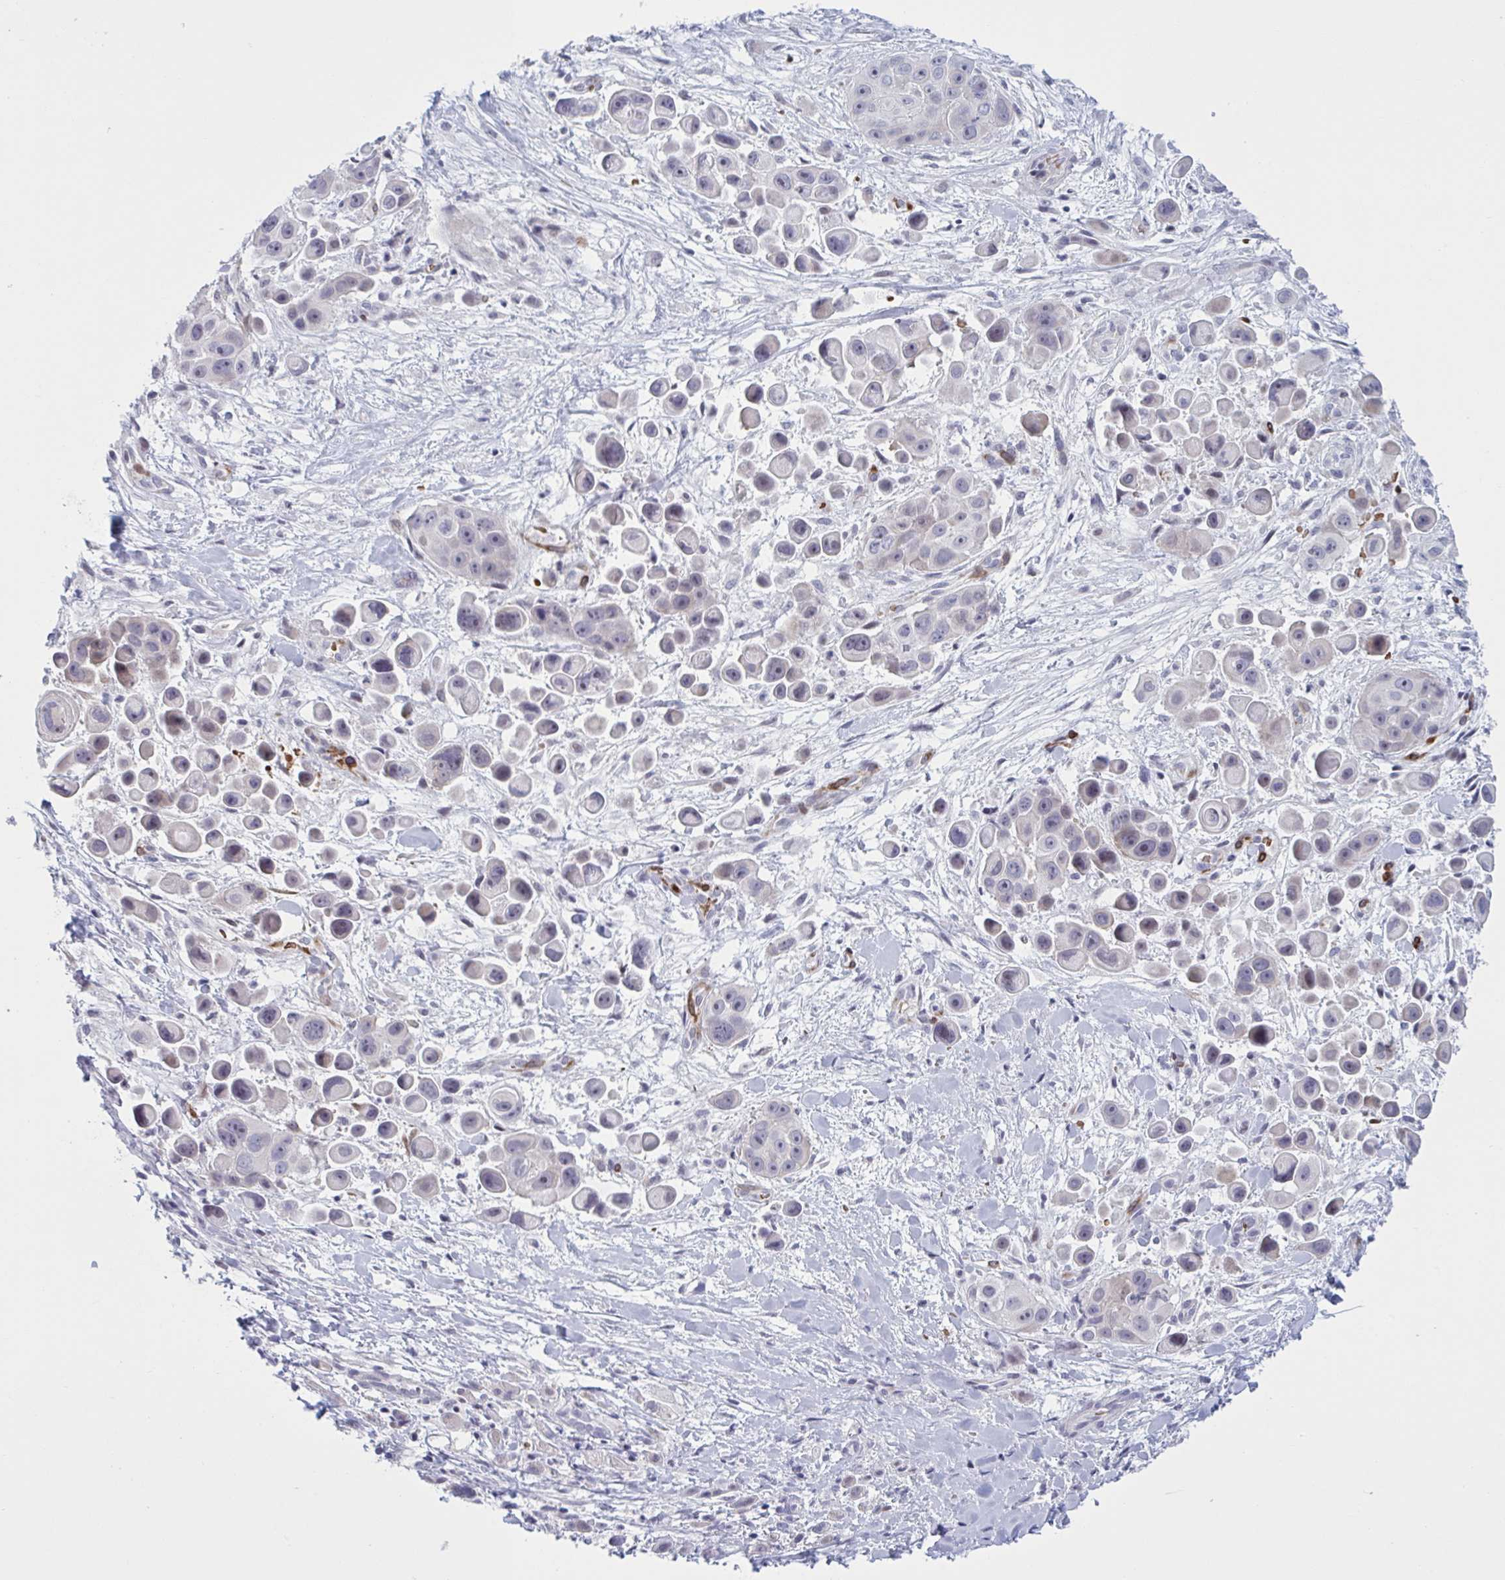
{"staining": {"intensity": "negative", "quantity": "none", "location": "none"}, "tissue": "skin cancer", "cell_type": "Tumor cells", "image_type": "cancer", "snomed": [{"axis": "morphology", "description": "Squamous cell carcinoma, NOS"}, {"axis": "topography", "description": "Skin"}], "caption": "This is an IHC micrograph of human skin squamous cell carcinoma. There is no staining in tumor cells.", "gene": "HSD11B2", "patient": {"sex": "male", "age": 67}}